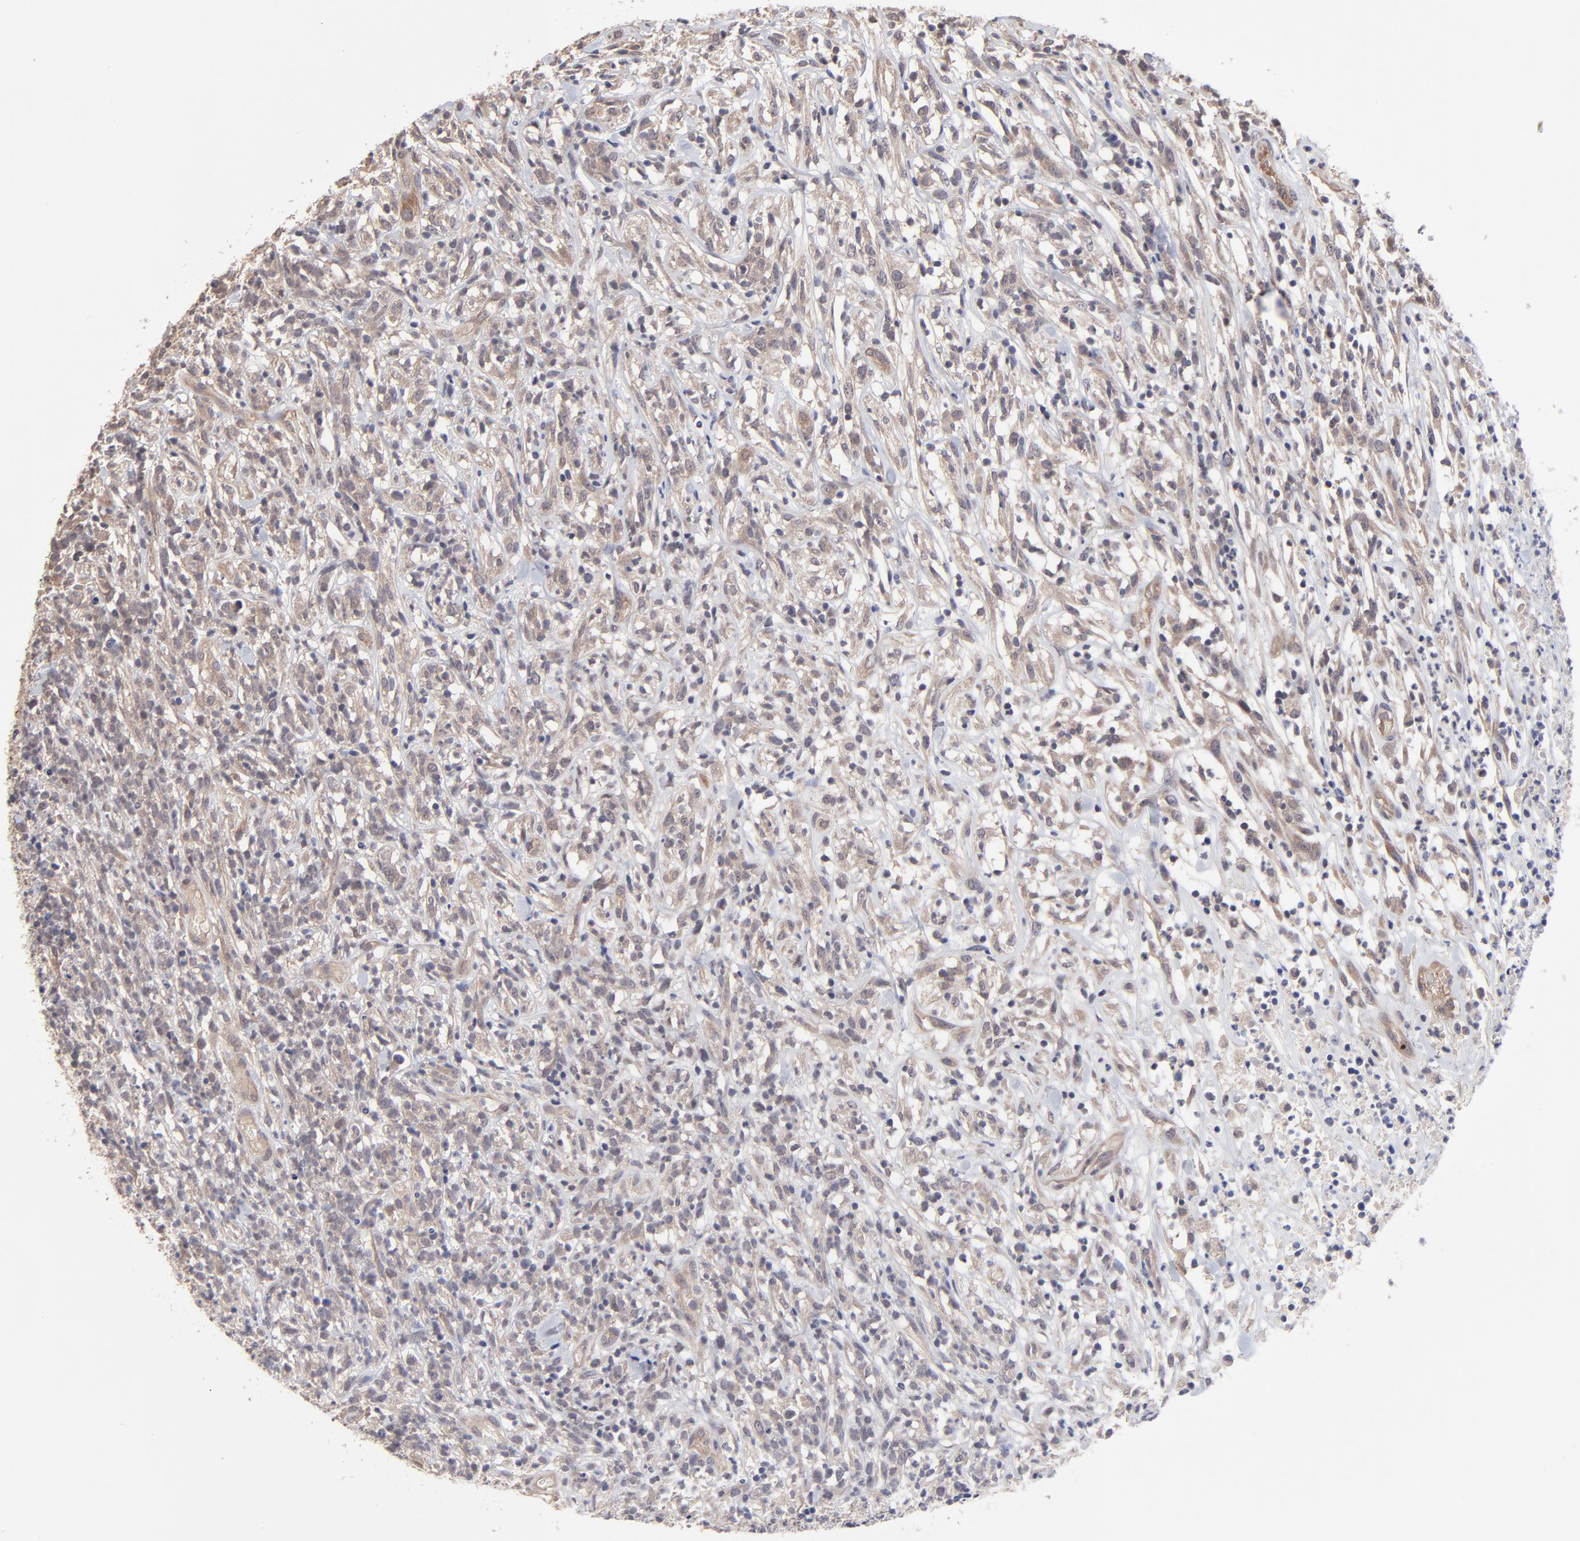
{"staining": {"intensity": "weak", "quantity": ">75%", "location": "cytoplasmic/membranous"}, "tissue": "lymphoma", "cell_type": "Tumor cells", "image_type": "cancer", "snomed": [{"axis": "morphology", "description": "Malignant lymphoma, non-Hodgkin's type, High grade"}, {"axis": "topography", "description": "Lymph node"}], "caption": "Weak cytoplasmic/membranous staining is seen in approximately >75% of tumor cells in lymphoma.", "gene": "ZNF780B", "patient": {"sex": "female", "age": 73}}